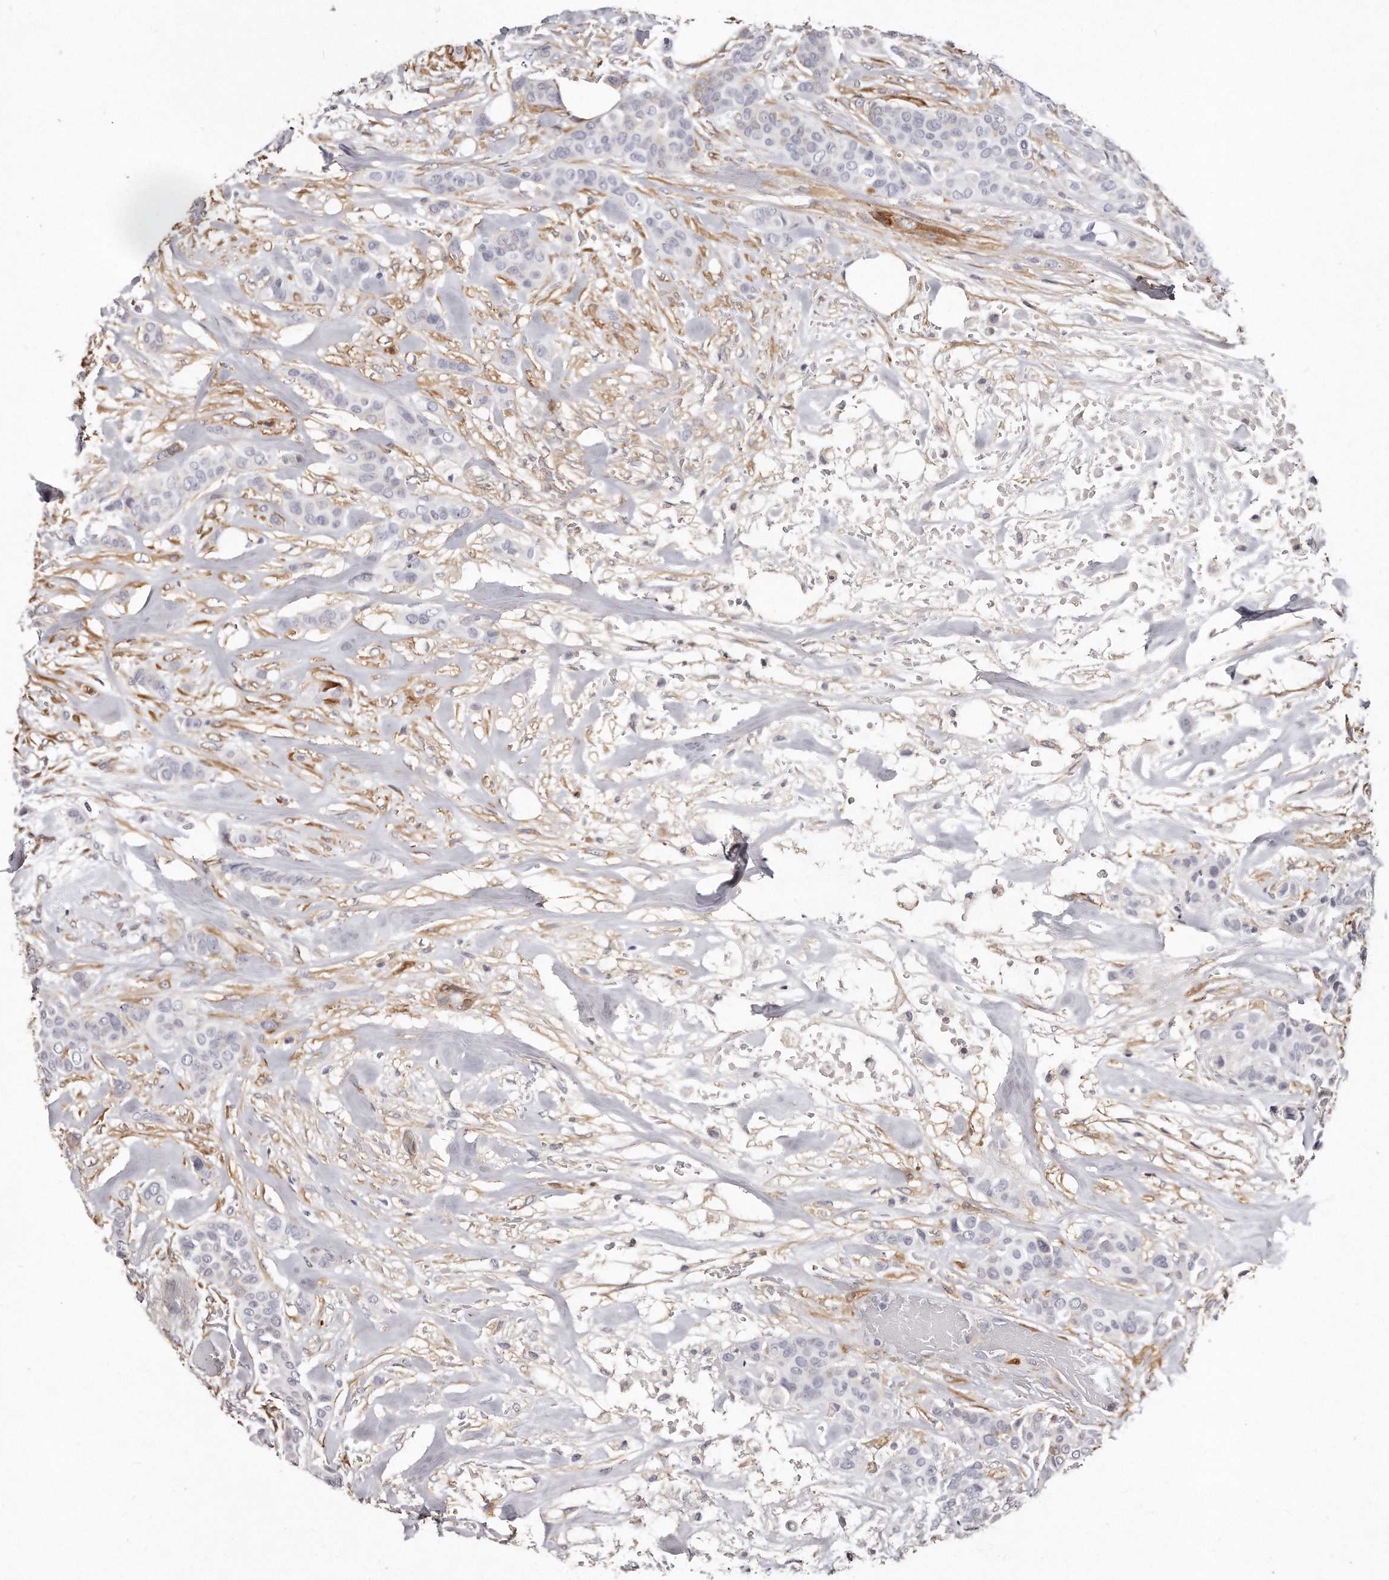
{"staining": {"intensity": "negative", "quantity": "none", "location": "none"}, "tissue": "breast cancer", "cell_type": "Tumor cells", "image_type": "cancer", "snomed": [{"axis": "morphology", "description": "Lobular carcinoma"}, {"axis": "topography", "description": "Breast"}], "caption": "The immunohistochemistry (IHC) micrograph has no significant positivity in tumor cells of breast cancer (lobular carcinoma) tissue. (DAB immunohistochemistry, high magnification).", "gene": "LMOD1", "patient": {"sex": "female", "age": 51}}